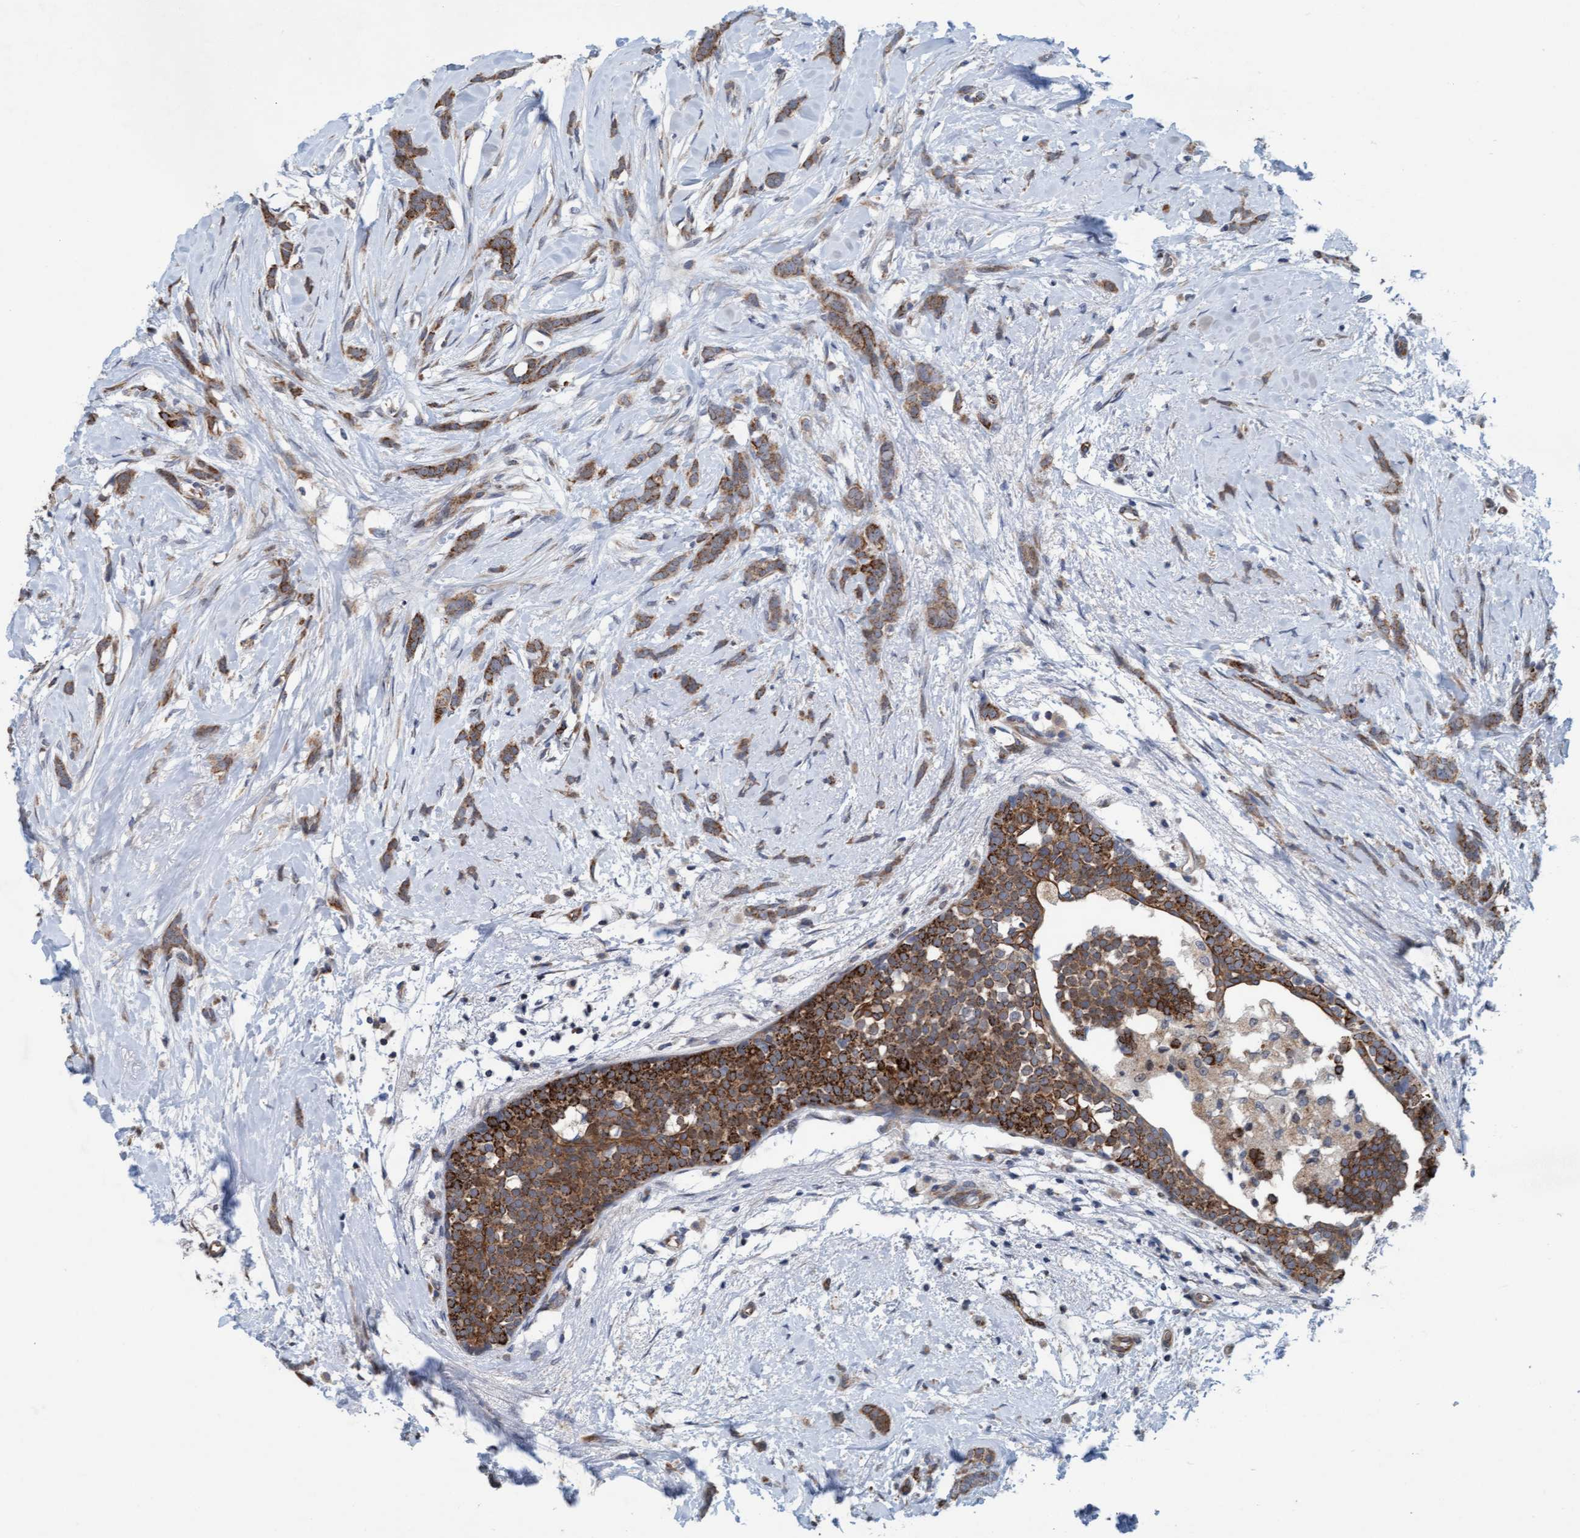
{"staining": {"intensity": "moderate", "quantity": ">75%", "location": "cytoplasmic/membranous"}, "tissue": "breast cancer", "cell_type": "Tumor cells", "image_type": "cancer", "snomed": [{"axis": "morphology", "description": "Lobular carcinoma, in situ"}, {"axis": "morphology", "description": "Lobular carcinoma"}, {"axis": "topography", "description": "Breast"}], "caption": "Immunohistochemical staining of human breast lobular carcinoma reveals medium levels of moderate cytoplasmic/membranous protein expression in approximately >75% of tumor cells. Using DAB (3,3'-diaminobenzidine) (brown) and hematoxylin (blue) stains, captured at high magnification using brightfield microscopy.", "gene": "ZNF566", "patient": {"sex": "female", "age": 41}}